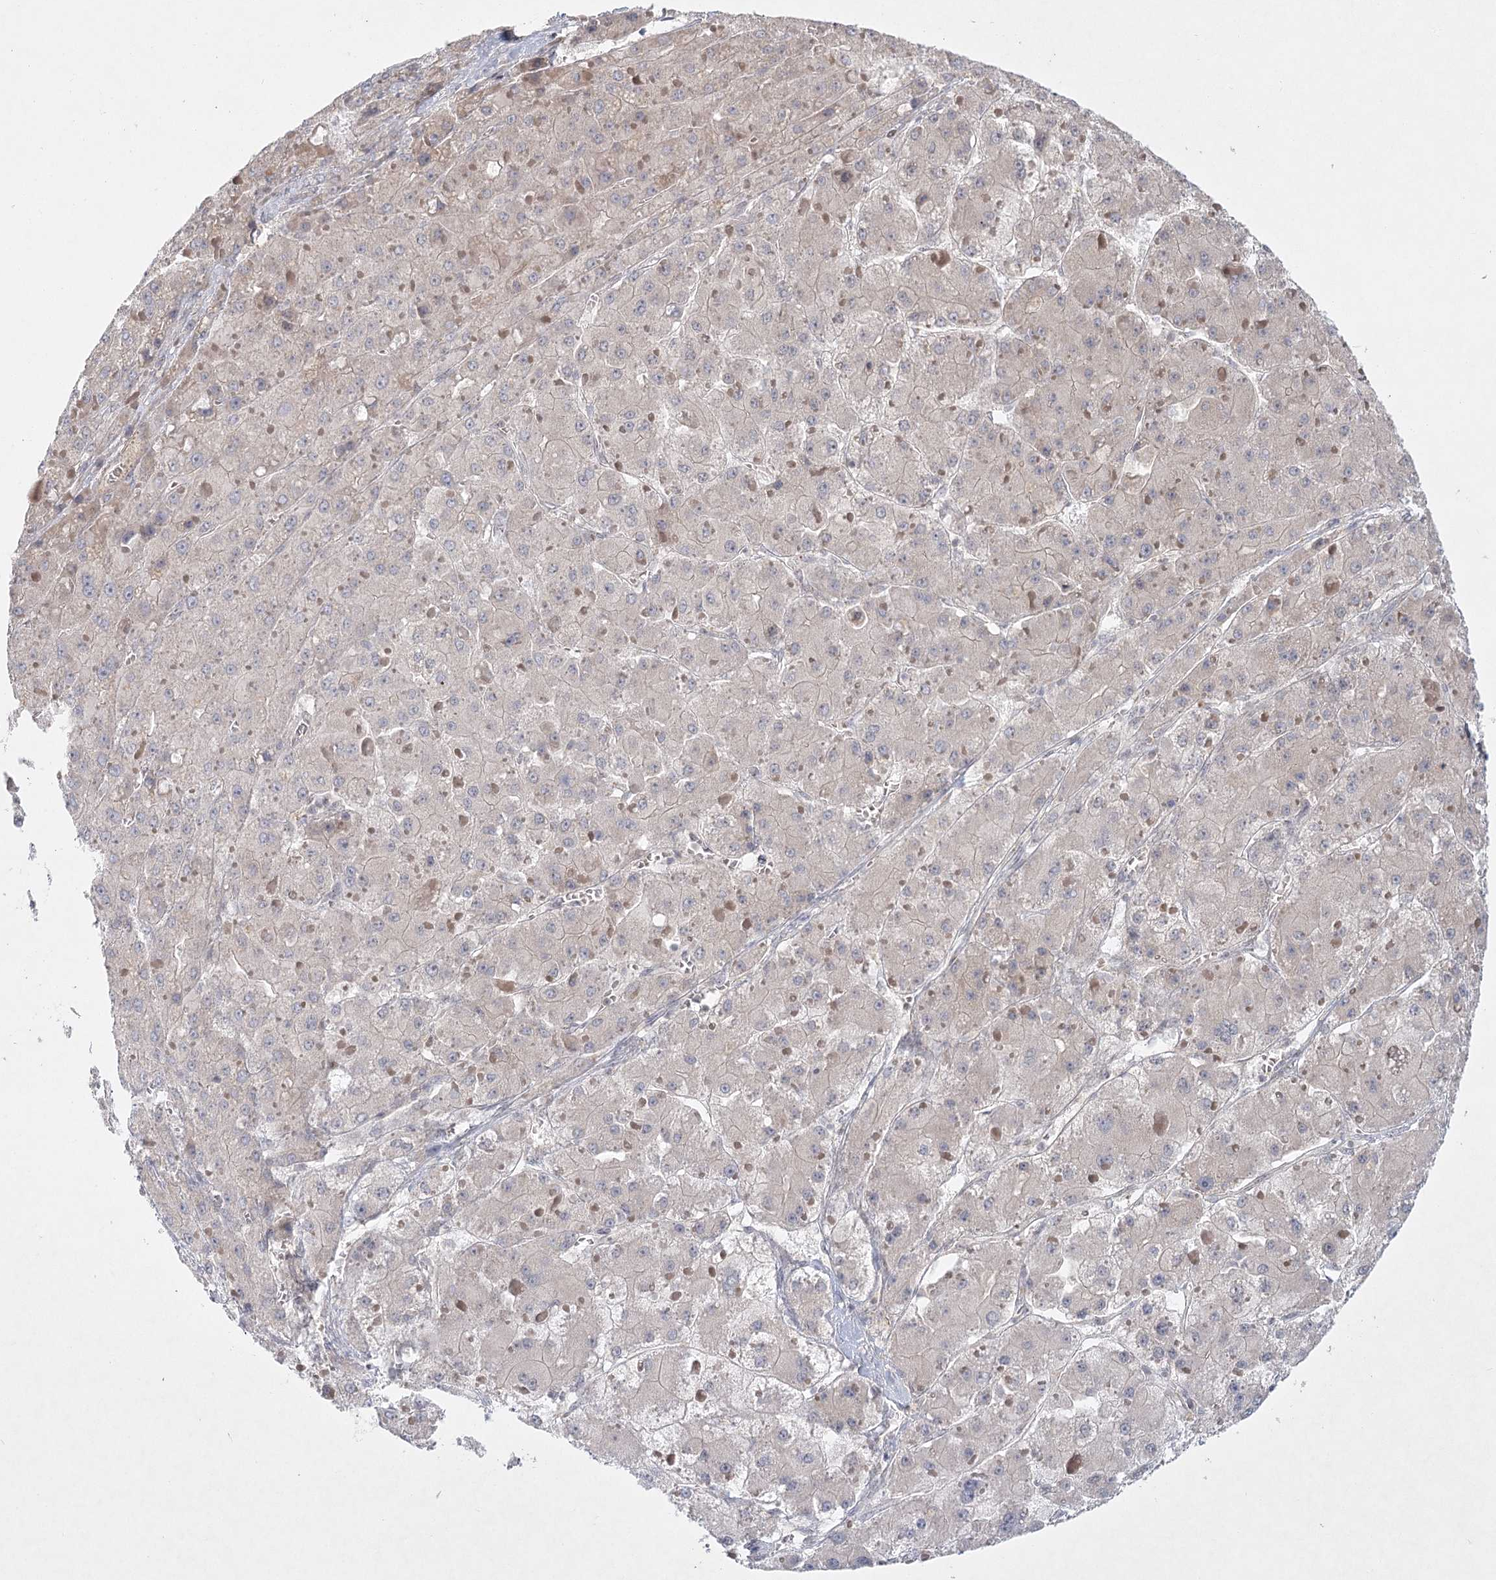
{"staining": {"intensity": "negative", "quantity": "none", "location": "none"}, "tissue": "liver cancer", "cell_type": "Tumor cells", "image_type": "cancer", "snomed": [{"axis": "morphology", "description": "Carcinoma, Hepatocellular, NOS"}, {"axis": "topography", "description": "Liver"}], "caption": "DAB immunohistochemical staining of human liver cancer shows no significant positivity in tumor cells.", "gene": "SH2D3A", "patient": {"sex": "female", "age": 73}}